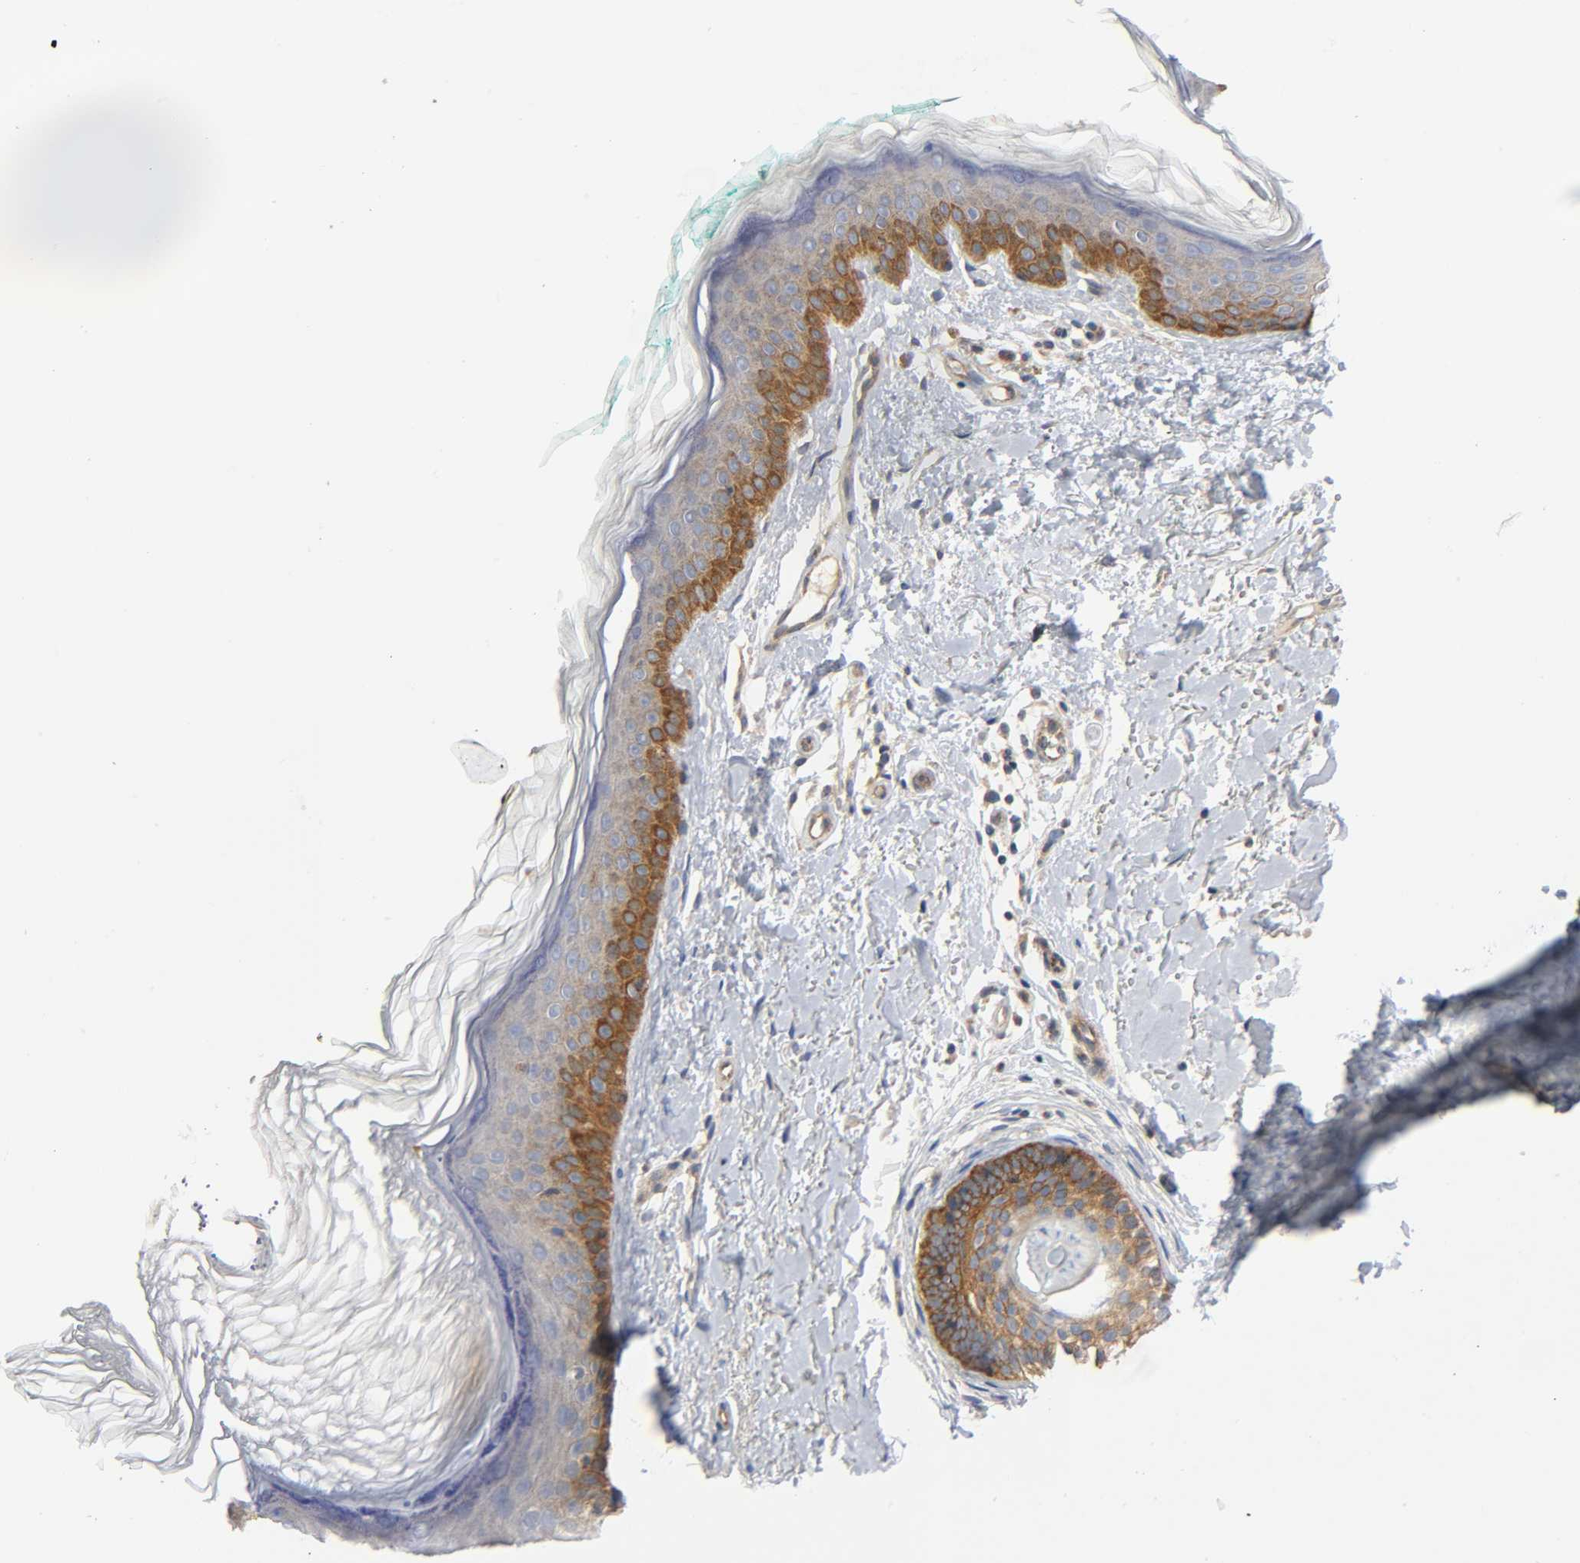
{"staining": {"intensity": "moderate", "quantity": "<25%", "location": "cytoplasmic/membranous"}, "tissue": "skin", "cell_type": "Fibroblasts", "image_type": "normal", "snomed": [{"axis": "morphology", "description": "Normal tissue, NOS"}, {"axis": "topography", "description": "Skin"}], "caption": "Skin stained for a protein exhibits moderate cytoplasmic/membranous positivity in fibroblasts. (DAB (3,3'-diaminobenzidine) IHC, brown staining for protein, blue staining for nuclei).", "gene": "HDAC6", "patient": {"sex": "male", "age": 71}}